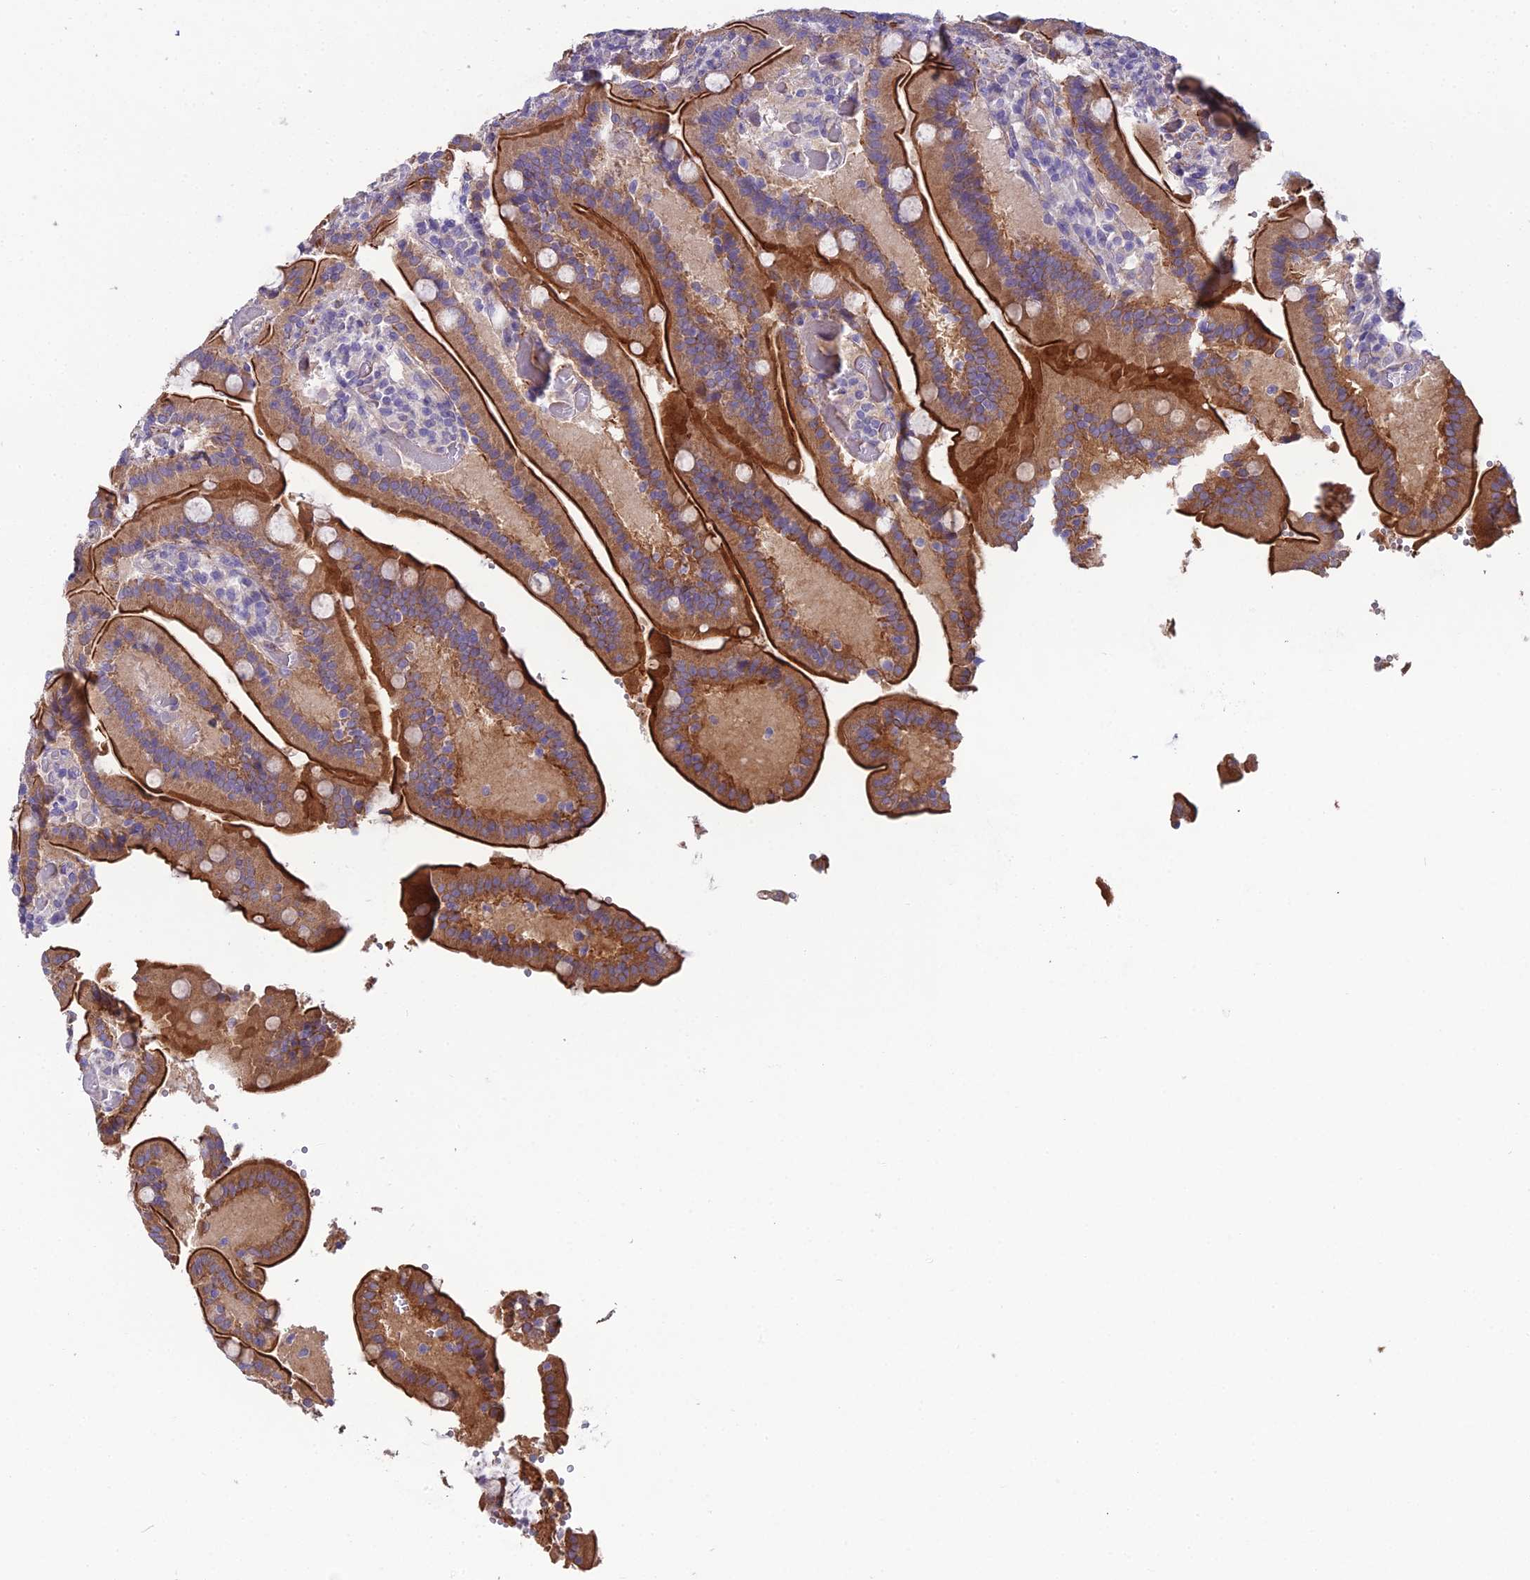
{"staining": {"intensity": "strong", "quantity": ">75%", "location": "cytoplasmic/membranous"}, "tissue": "duodenum", "cell_type": "Glandular cells", "image_type": "normal", "snomed": [{"axis": "morphology", "description": "Normal tissue, NOS"}, {"axis": "topography", "description": "Duodenum"}], "caption": "Brown immunohistochemical staining in benign human duodenum displays strong cytoplasmic/membranous positivity in approximately >75% of glandular cells. (Brightfield microscopy of DAB IHC at high magnification).", "gene": "CFAP47", "patient": {"sex": "female", "age": 62}}